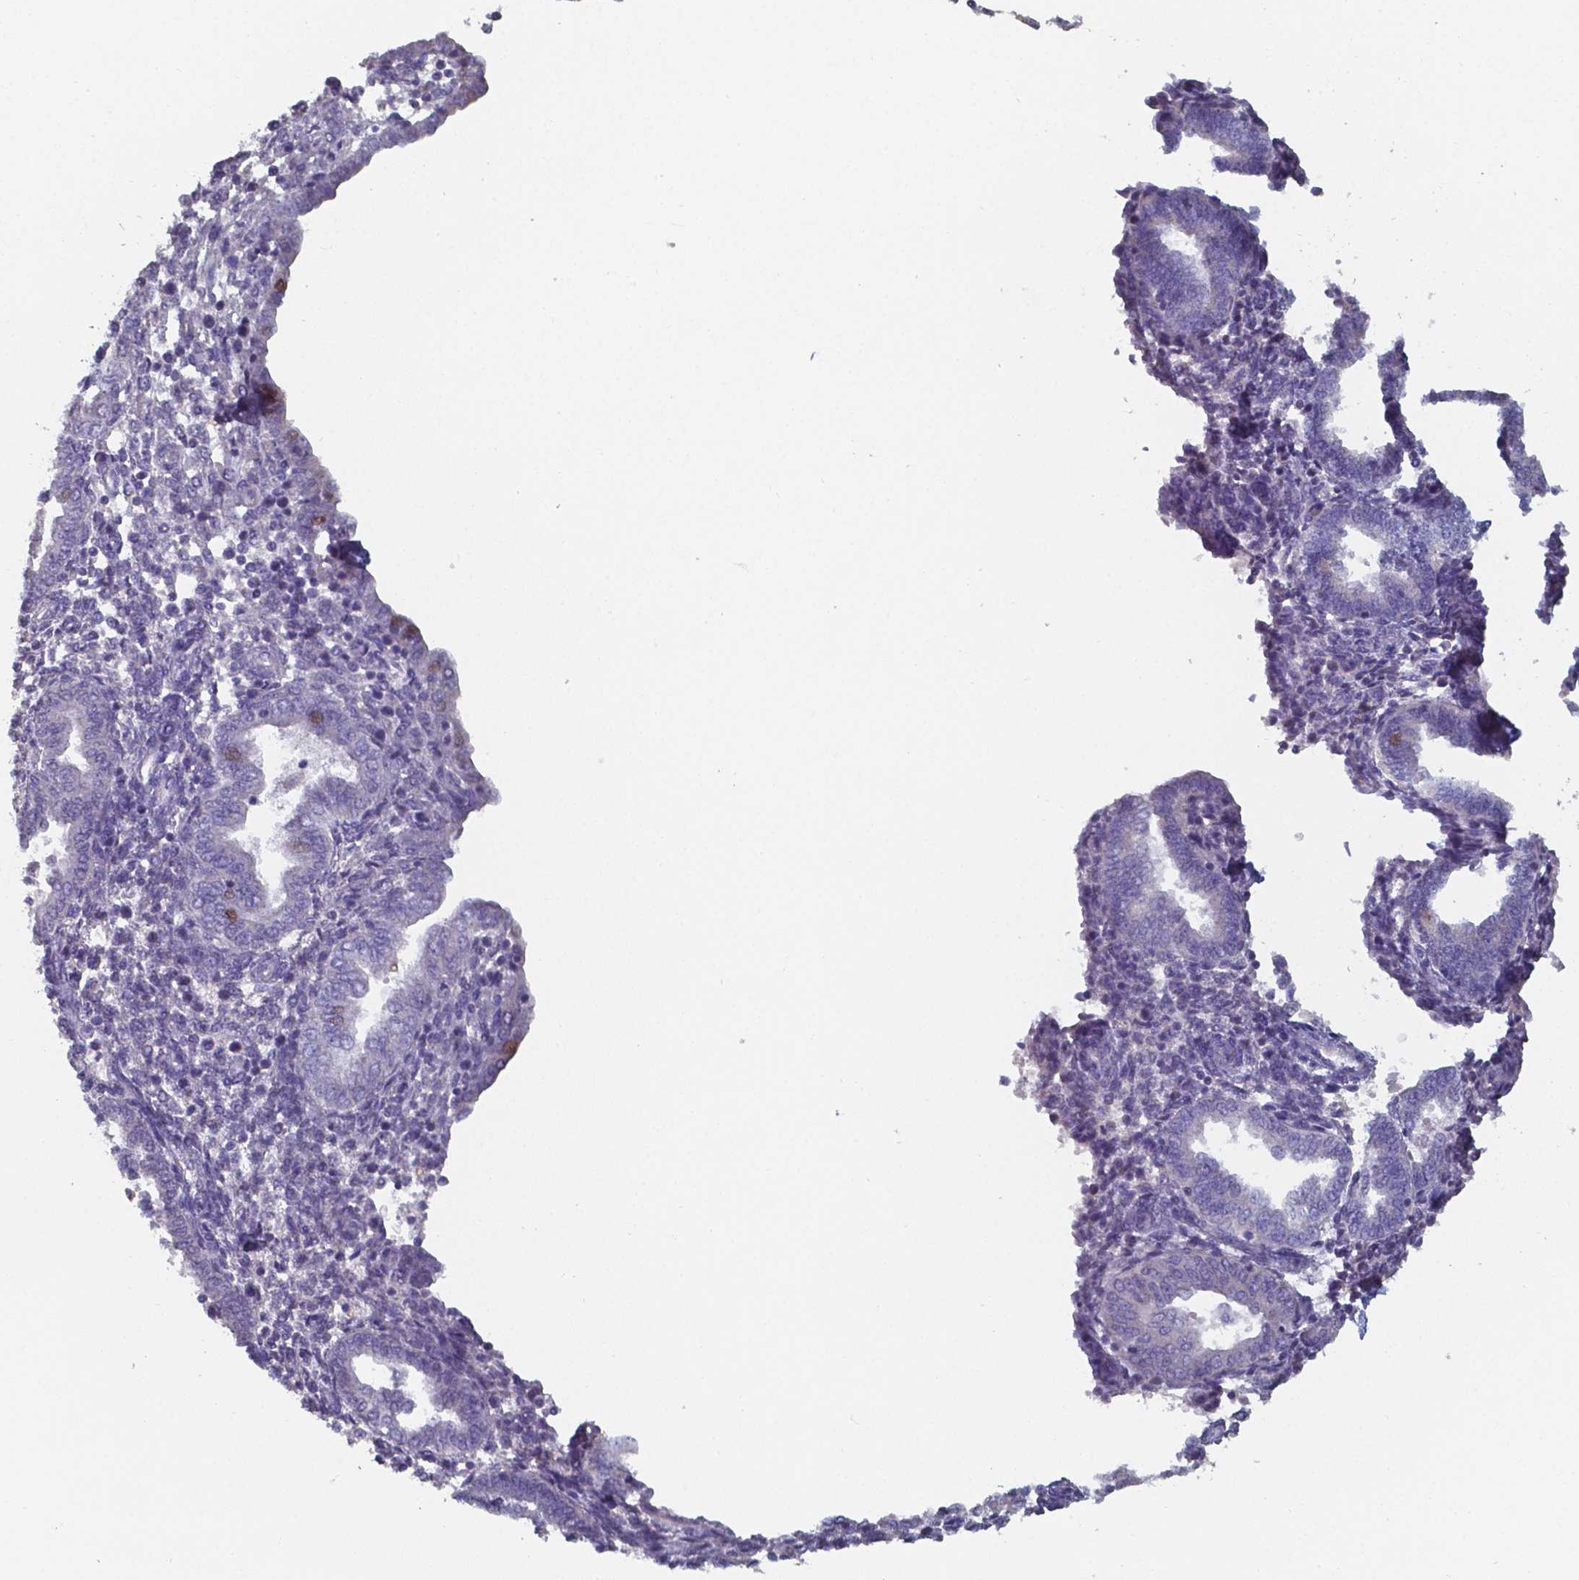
{"staining": {"intensity": "negative", "quantity": "none", "location": "none"}, "tissue": "endometrium", "cell_type": "Cells in endometrial stroma", "image_type": "normal", "snomed": [{"axis": "morphology", "description": "Normal tissue, NOS"}, {"axis": "topography", "description": "Endometrium"}], "caption": "A high-resolution micrograph shows immunohistochemistry (IHC) staining of normal endometrium, which displays no significant positivity in cells in endometrial stroma.", "gene": "FOXJ1", "patient": {"sex": "female", "age": 42}}